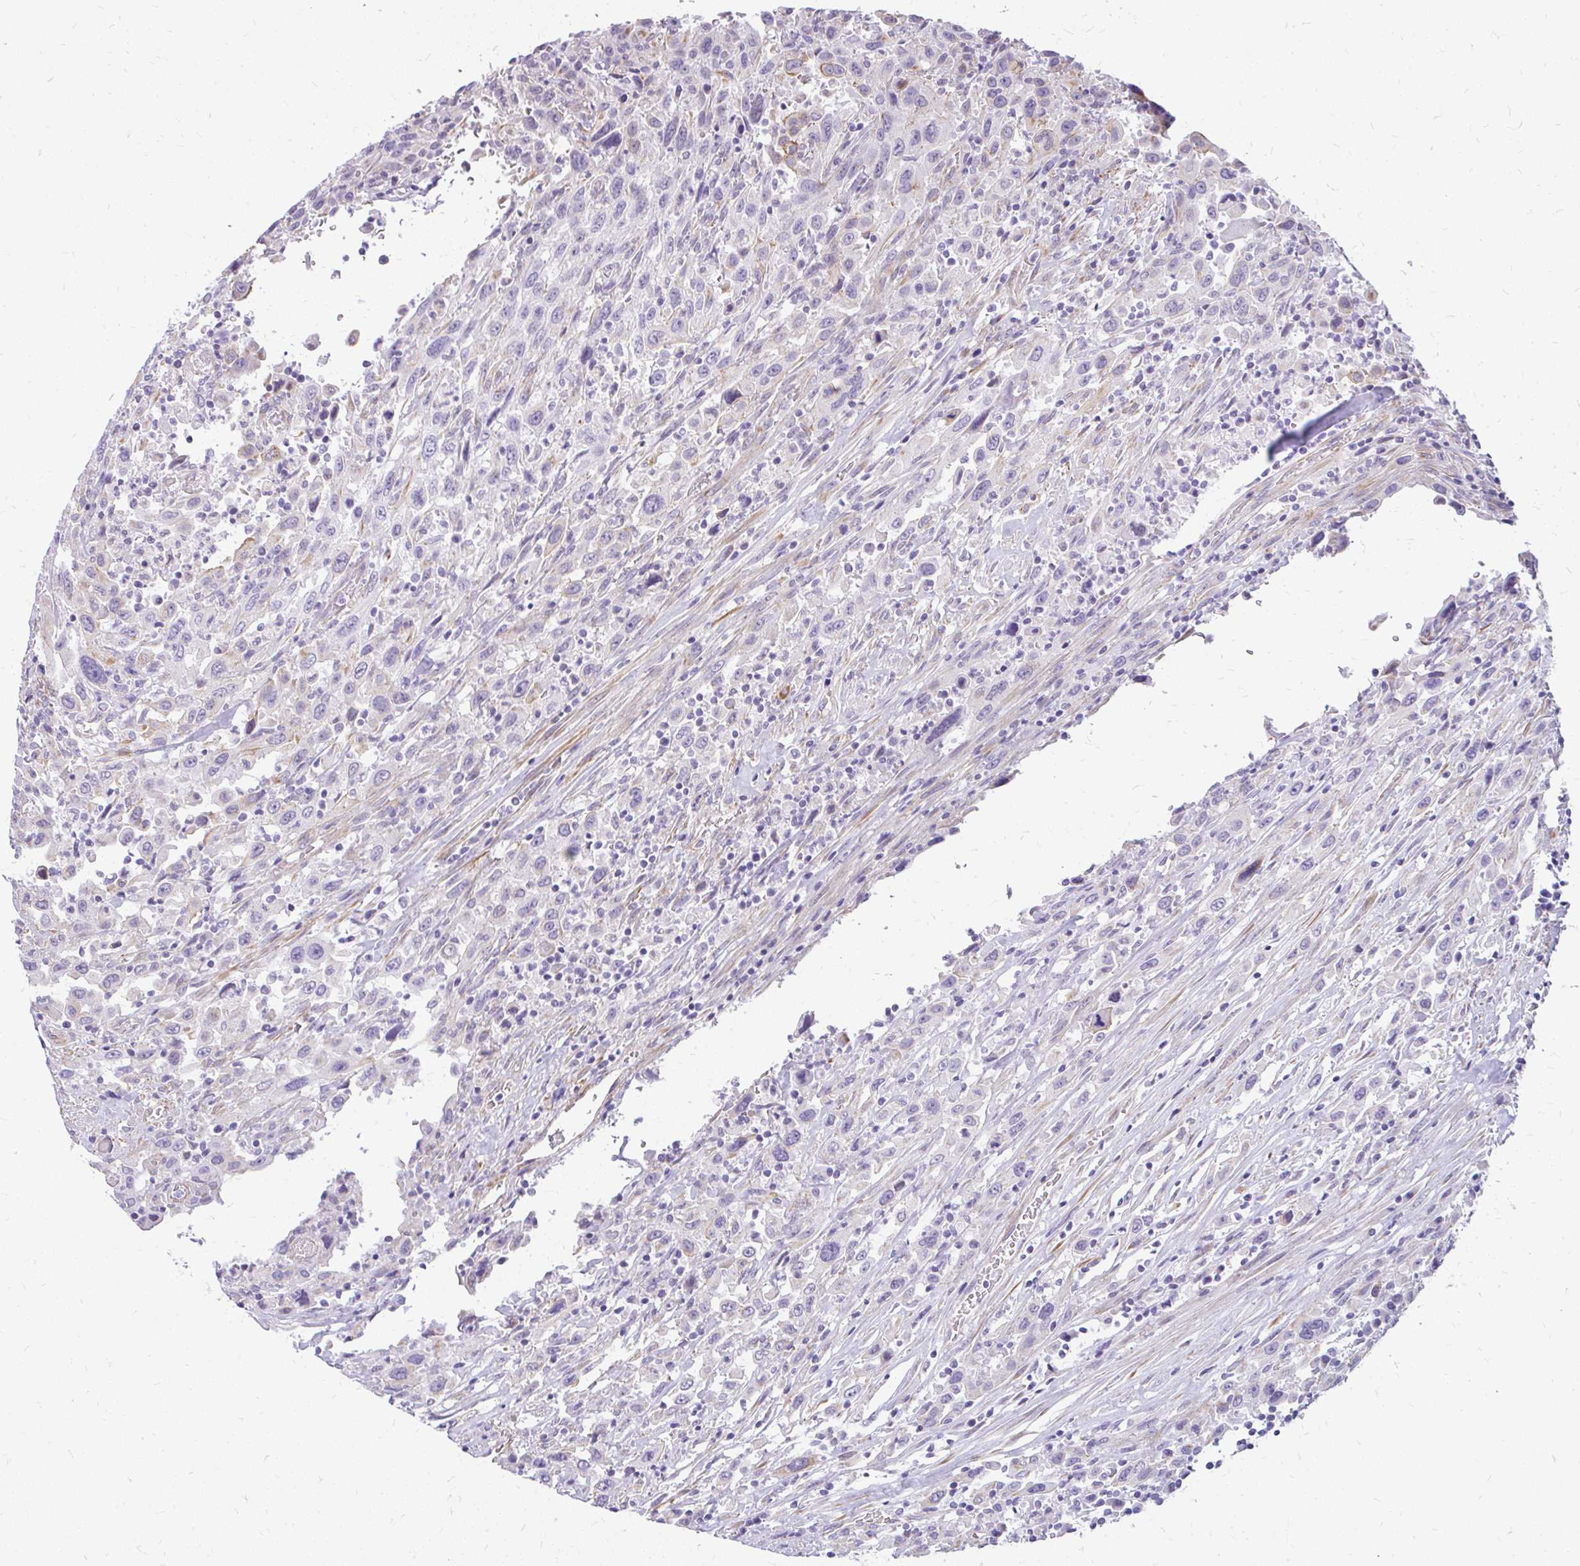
{"staining": {"intensity": "negative", "quantity": "none", "location": "none"}, "tissue": "urothelial cancer", "cell_type": "Tumor cells", "image_type": "cancer", "snomed": [{"axis": "morphology", "description": "Urothelial carcinoma, High grade"}, {"axis": "topography", "description": "Urinary bladder"}], "caption": "Histopathology image shows no protein staining in tumor cells of urothelial carcinoma (high-grade) tissue. Nuclei are stained in blue.", "gene": "FAM83C", "patient": {"sex": "male", "age": 61}}